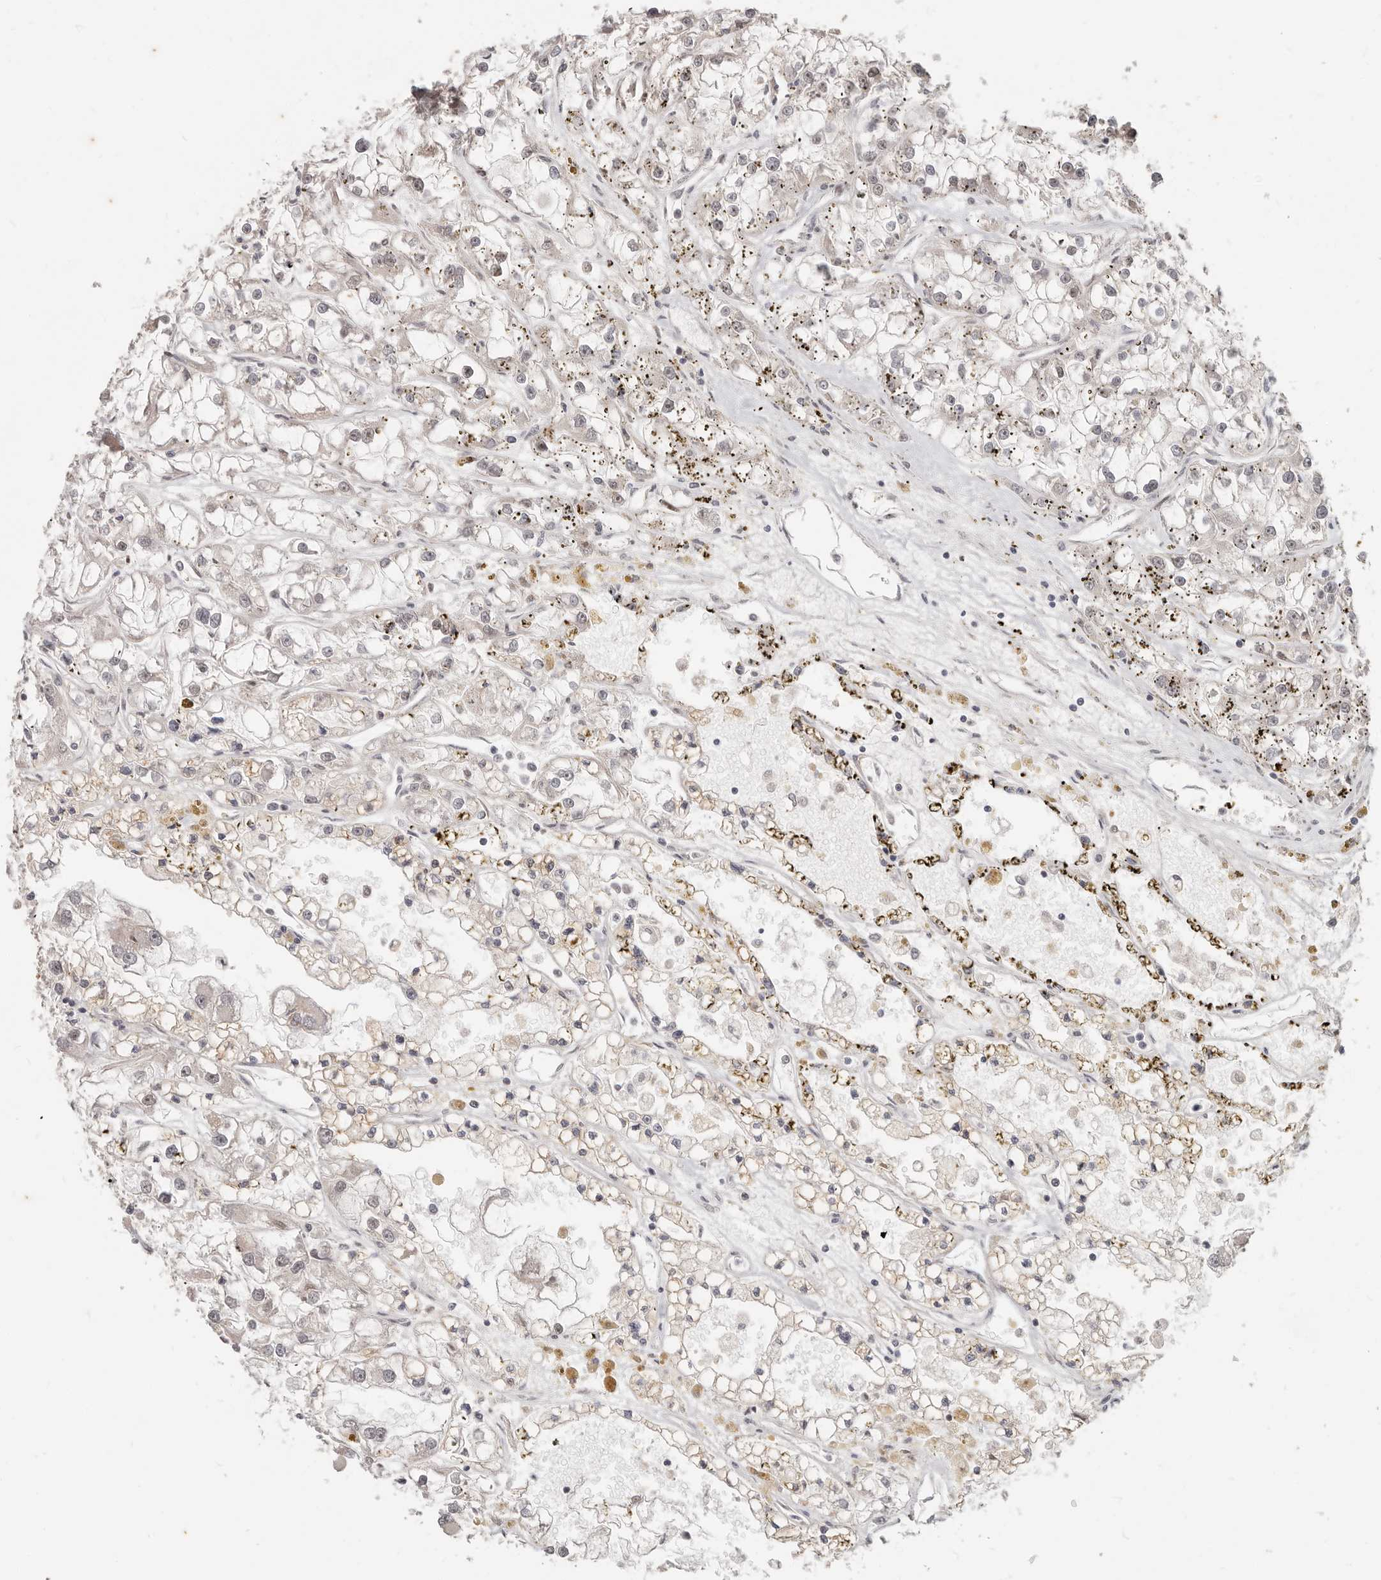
{"staining": {"intensity": "negative", "quantity": "none", "location": "none"}, "tissue": "renal cancer", "cell_type": "Tumor cells", "image_type": "cancer", "snomed": [{"axis": "morphology", "description": "Adenocarcinoma, NOS"}, {"axis": "topography", "description": "Kidney"}], "caption": "Immunohistochemical staining of adenocarcinoma (renal) exhibits no significant expression in tumor cells.", "gene": "RFC2", "patient": {"sex": "female", "age": 52}}